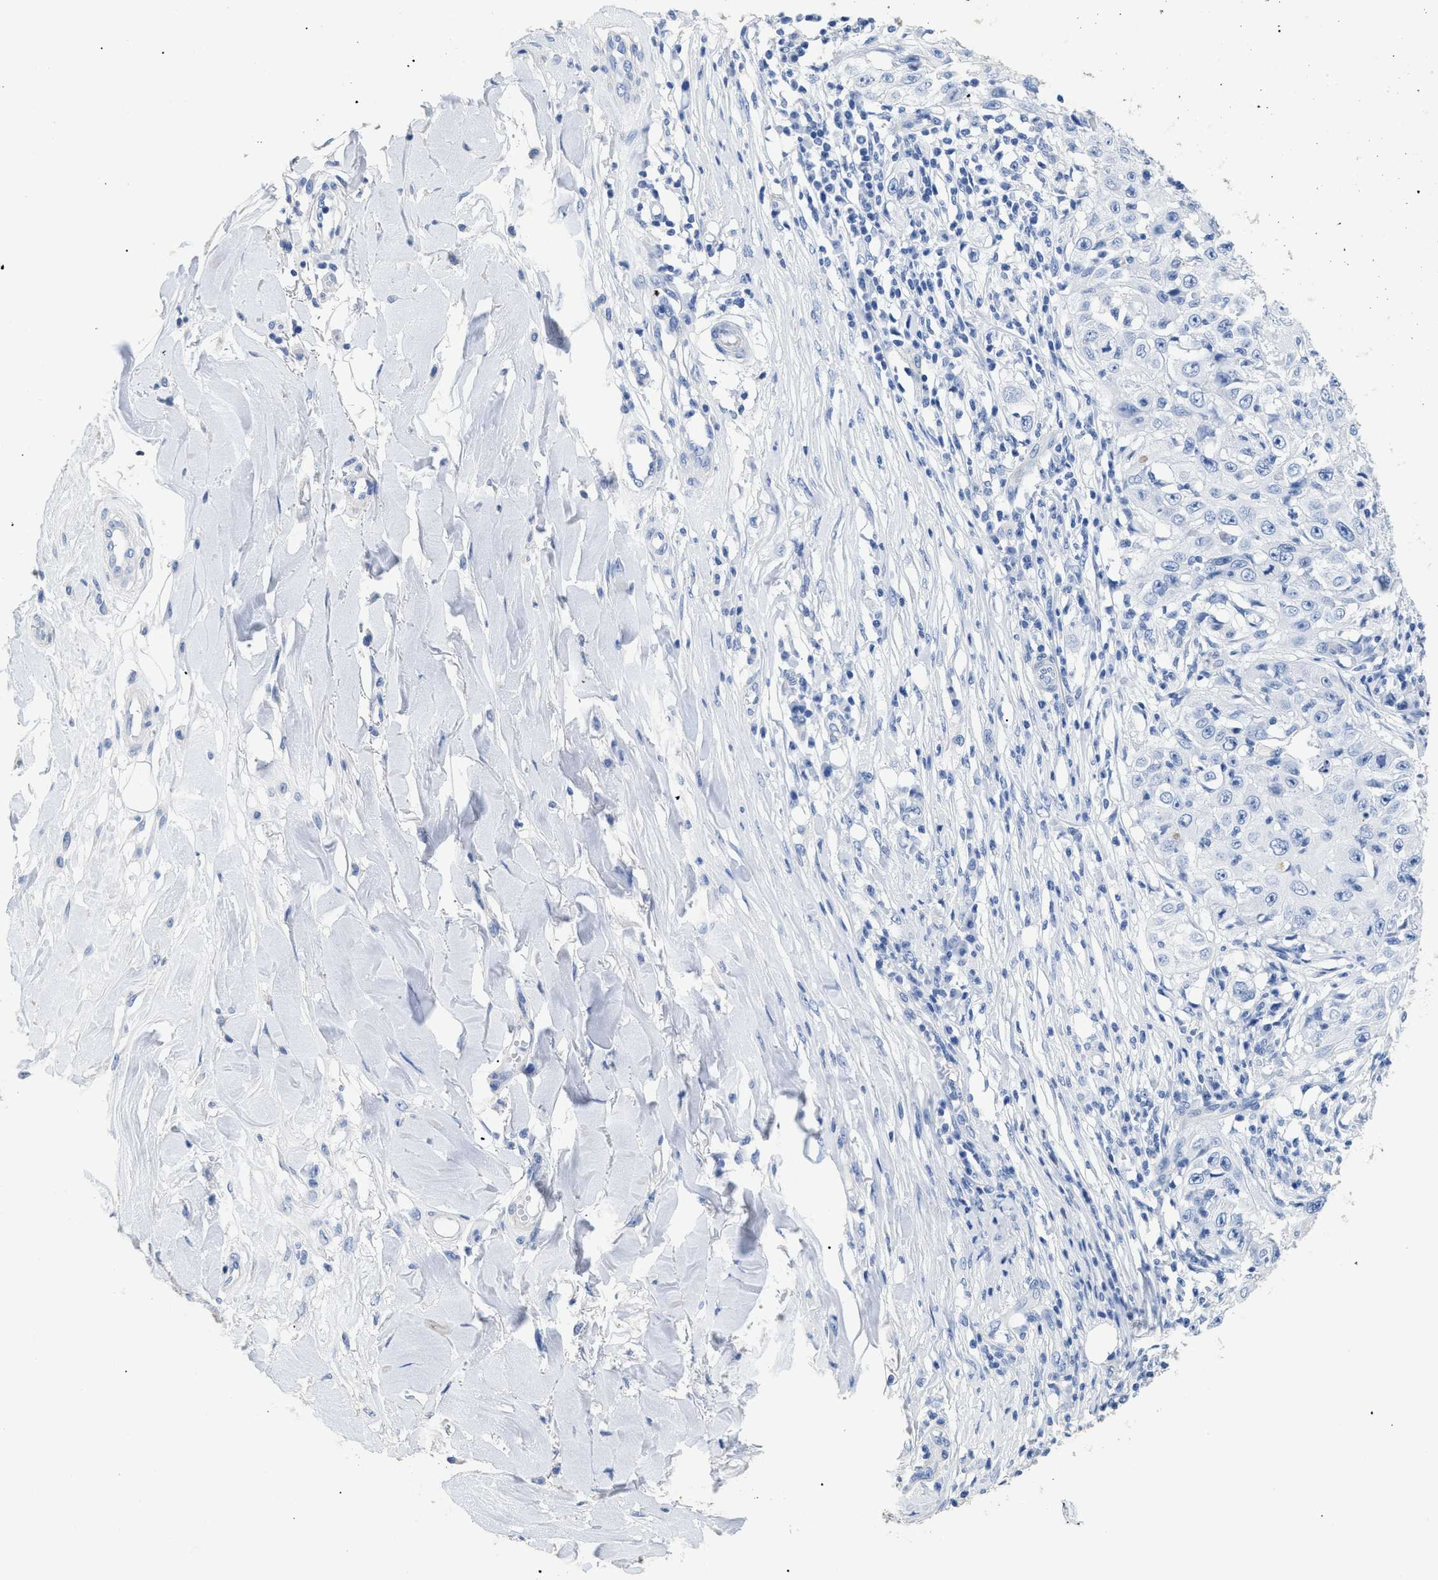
{"staining": {"intensity": "negative", "quantity": "none", "location": "none"}, "tissue": "skin cancer", "cell_type": "Tumor cells", "image_type": "cancer", "snomed": [{"axis": "morphology", "description": "Squamous cell carcinoma, NOS"}, {"axis": "topography", "description": "Skin"}], "caption": "This is a image of immunohistochemistry (IHC) staining of skin squamous cell carcinoma, which shows no positivity in tumor cells.", "gene": "DLC1", "patient": {"sex": "male", "age": 86}}